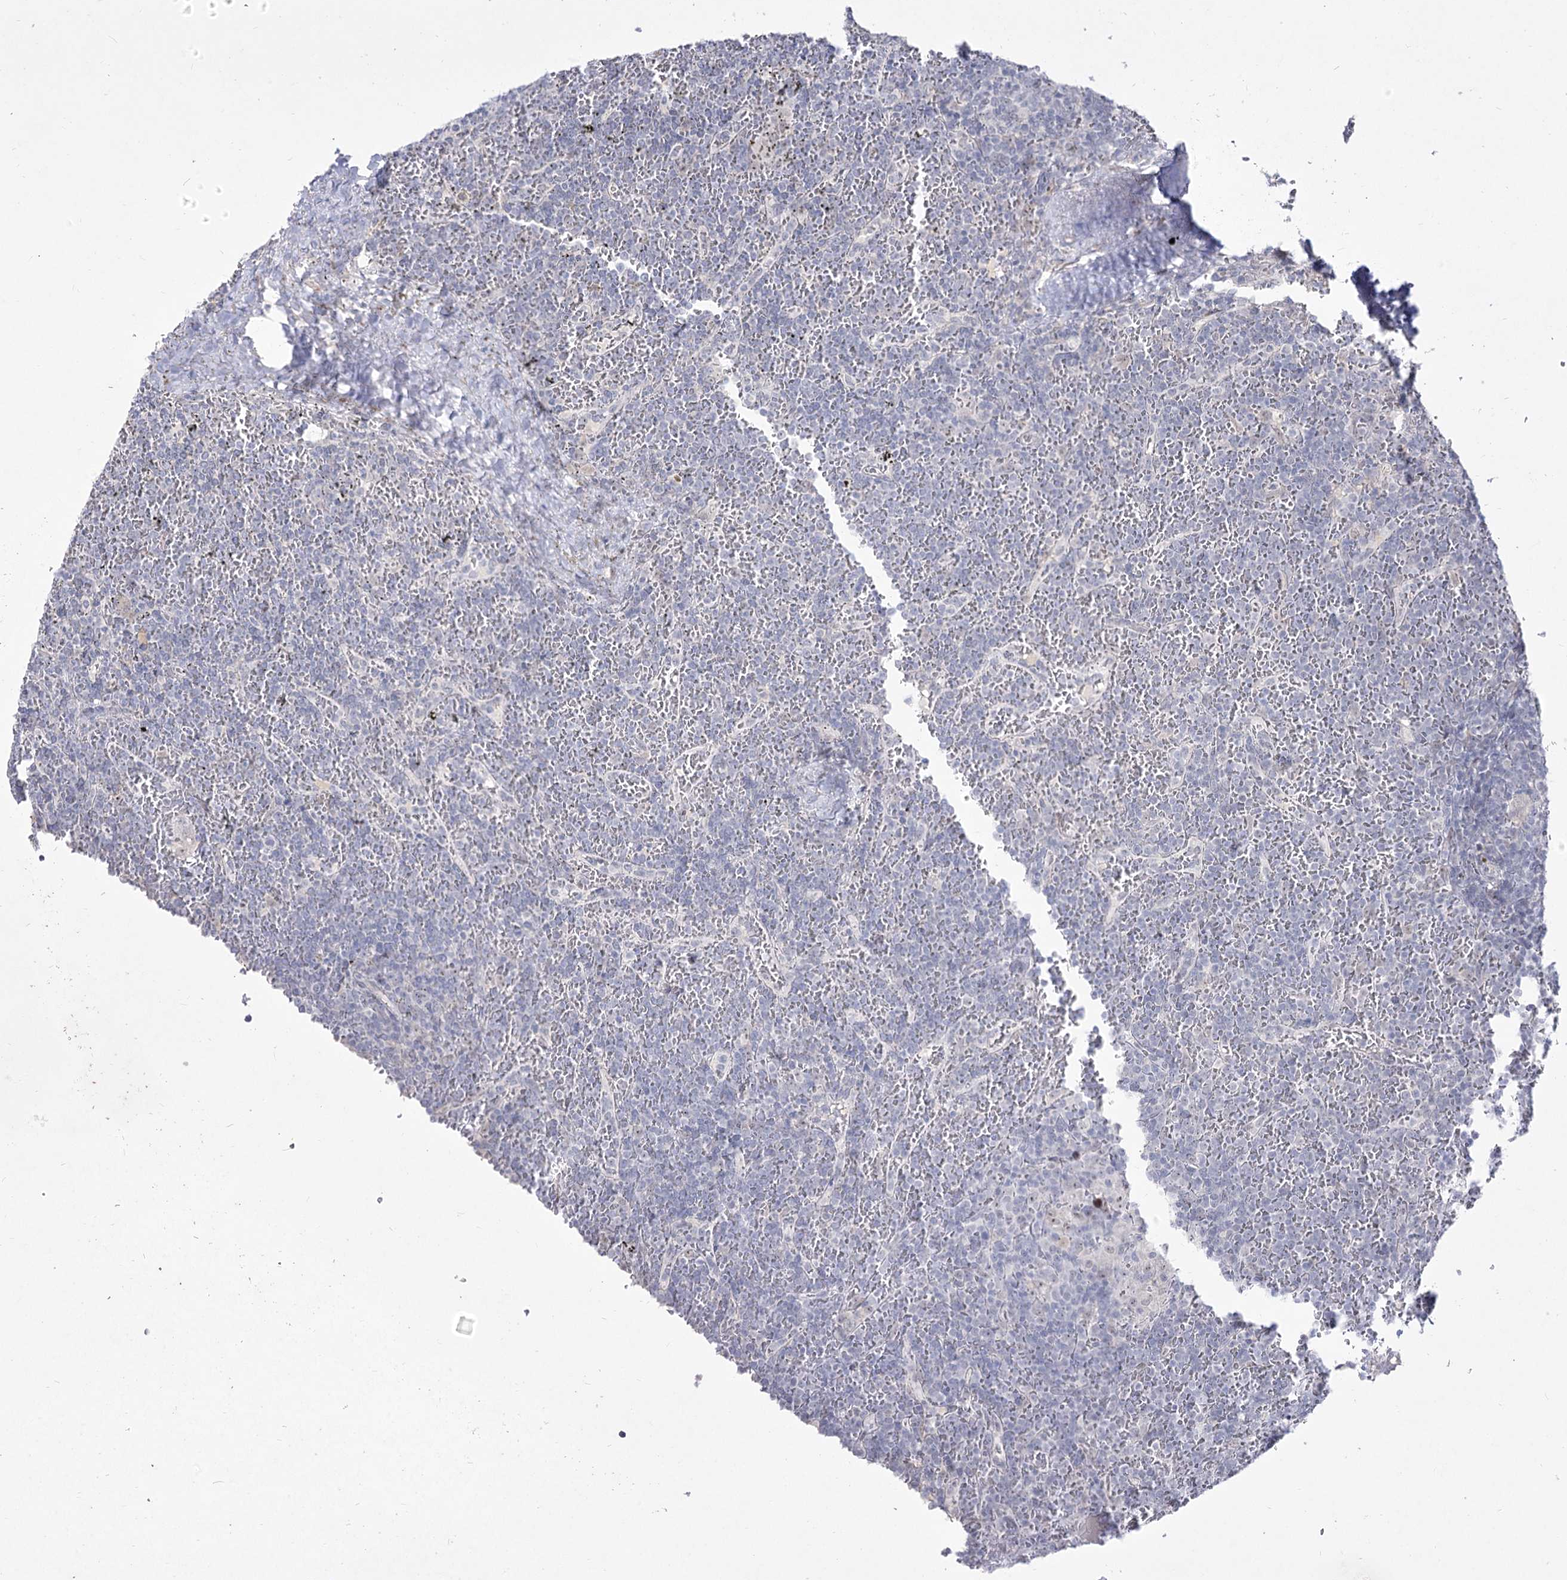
{"staining": {"intensity": "negative", "quantity": "none", "location": "none"}, "tissue": "lymphoma", "cell_type": "Tumor cells", "image_type": "cancer", "snomed": [{"axis": "morphology", "description": "Malignant lymphoma, non-Hodgkin's type, Low grade"}, {"axis": "topography", "description": "Spleen"}], "caption": "Immunohistochemistry (IHC) of human malignant lymphoma, non-Hodgkin's type (low-grade) displays no staining in tumor cells.", "gene": "DDX50", "patient": {"sex": "female", "age": 19}}